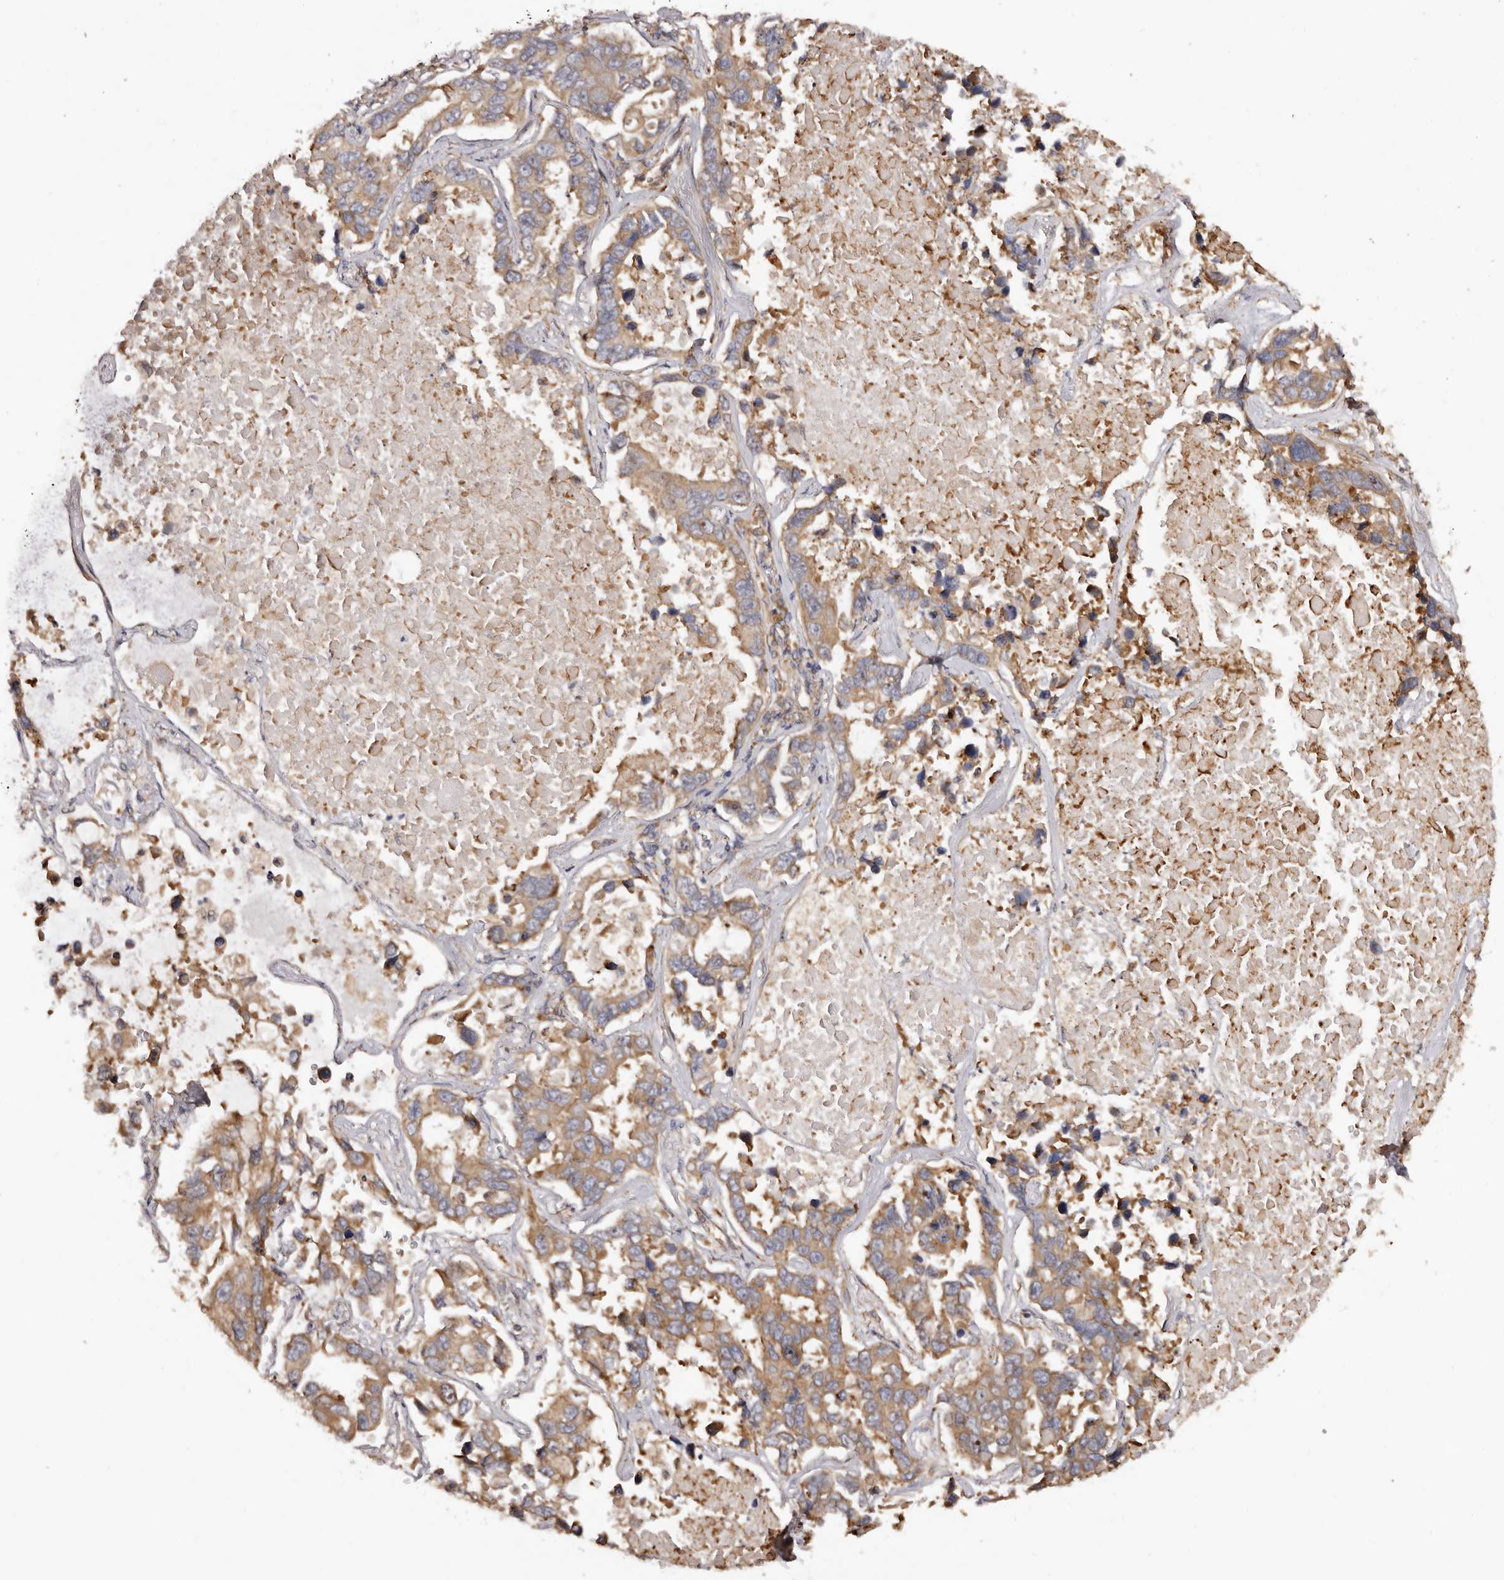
{"staining": {"intensity": "moderate", "quantity": ">75%", "location": "cytoplasmic/membranous"}, "tissue": "lung cancer", "cell_type": "Tumor cells", "image_type": "cancer", "snomed": [{"axis": "morphology", "description": "Adenocarcinoma, NOS"}, {"axis": "topography", "description": "Lung"}], "caption": "Moderate cytoplasmic/membranous staining for a protein is present in about >75% of tumor cells of lung cancer using IHC.", "gene": "RPS6", "patient": {"sex": "male", "age": 64}}